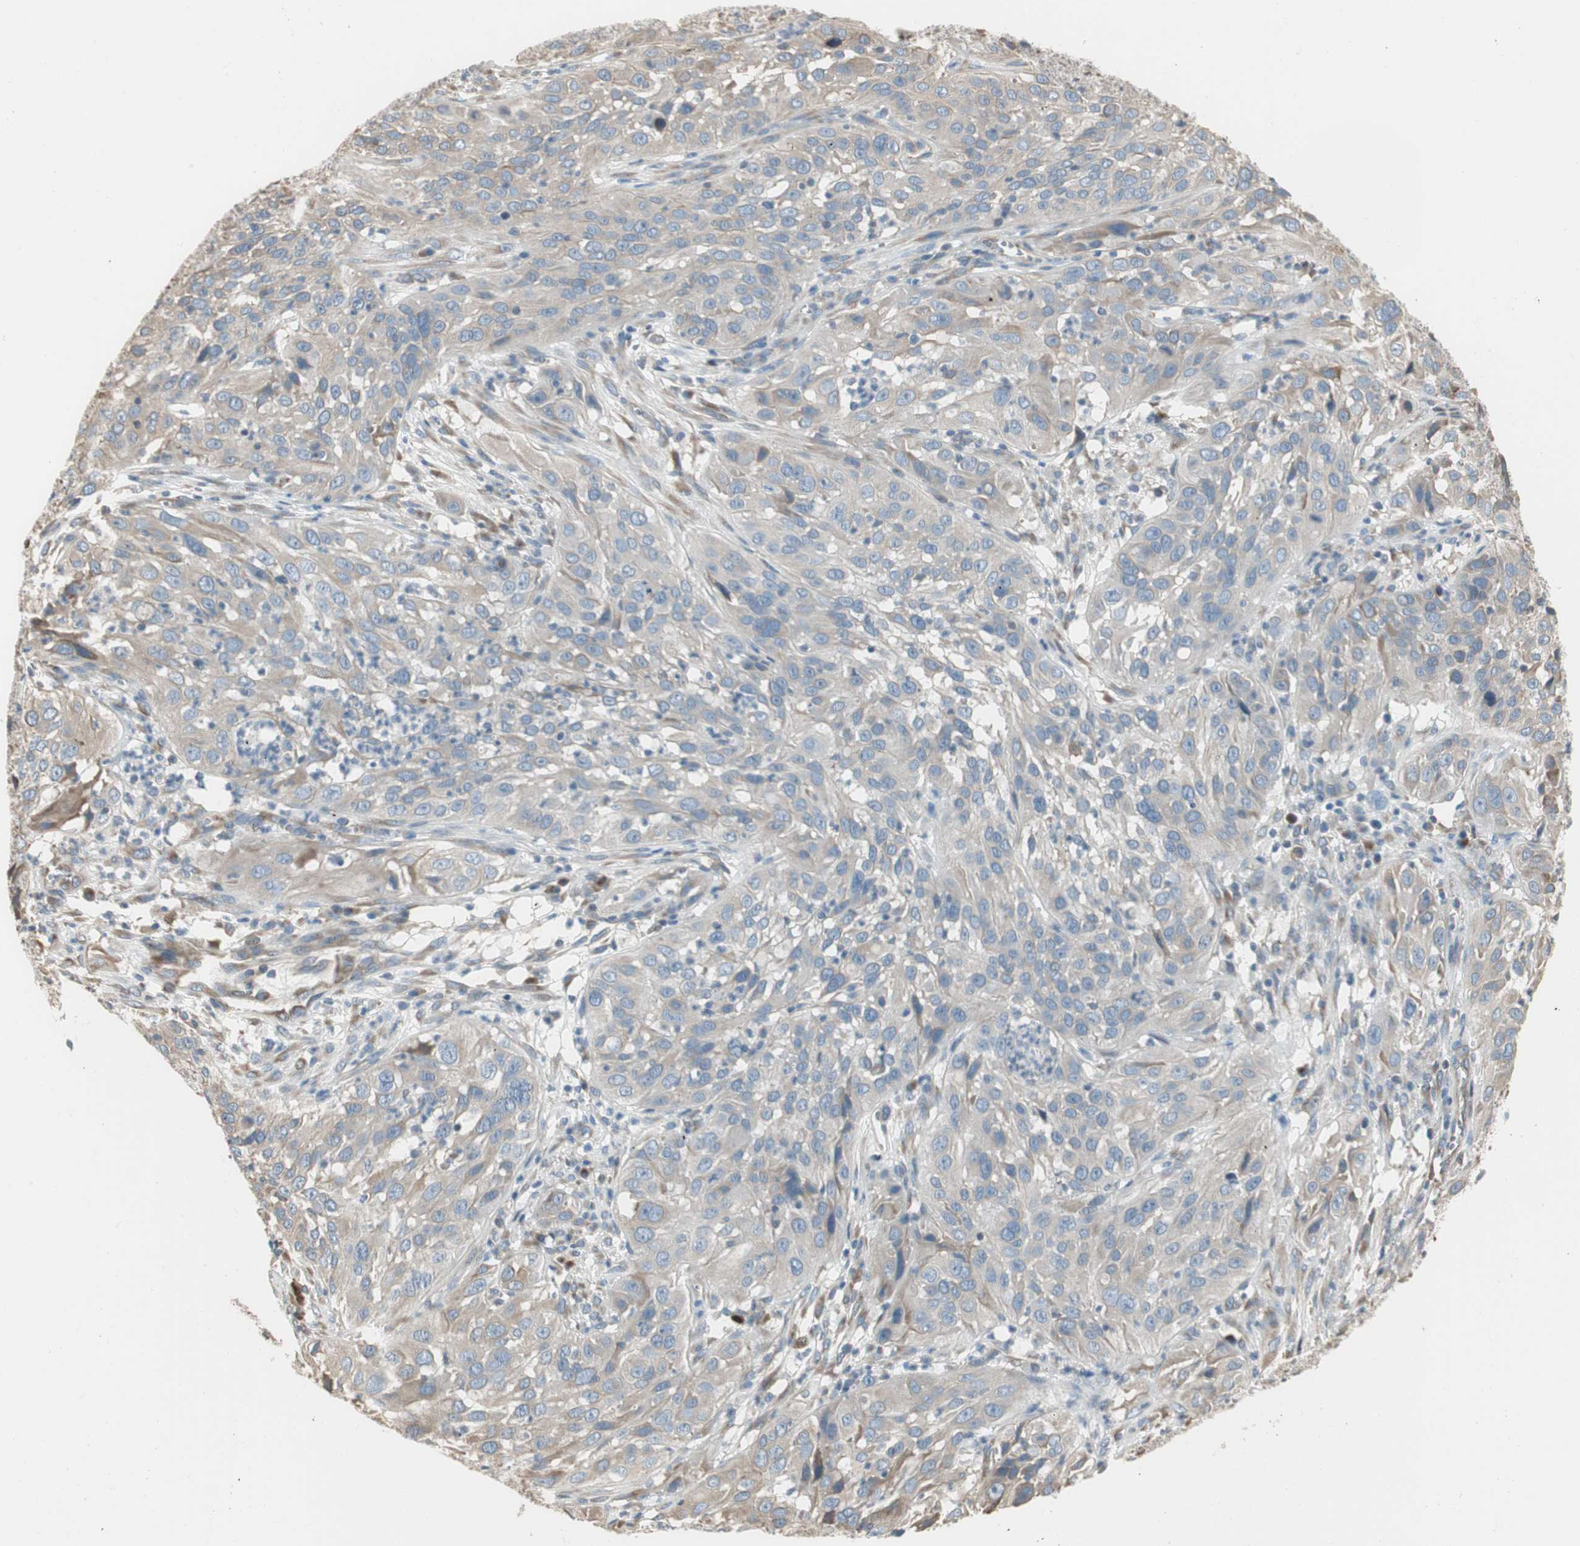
{"staining": {"intensity": "weak", "quantity": ">75%", "location": "cytoplasmic/membranous"}, "tissue": "cervical cancer", "cell_type": "Tumor cells", "image_type": "cancer", "snomed": [{"axis": "morphology", "description": "Squamous cell carcinoma, NOS"}, {"axis": "topography", "description": "Cervix"}], "caption": "Brown immunohistochemical staining in human cervical cancer shows weak cytoplasmic/membranous positivity in about >75% of tumor cells. (DAB IHC, brown staining for protein, blue staining for nuclei).", "gene": "NUCB2", "patient": {"sex": "female", "age": 32}}